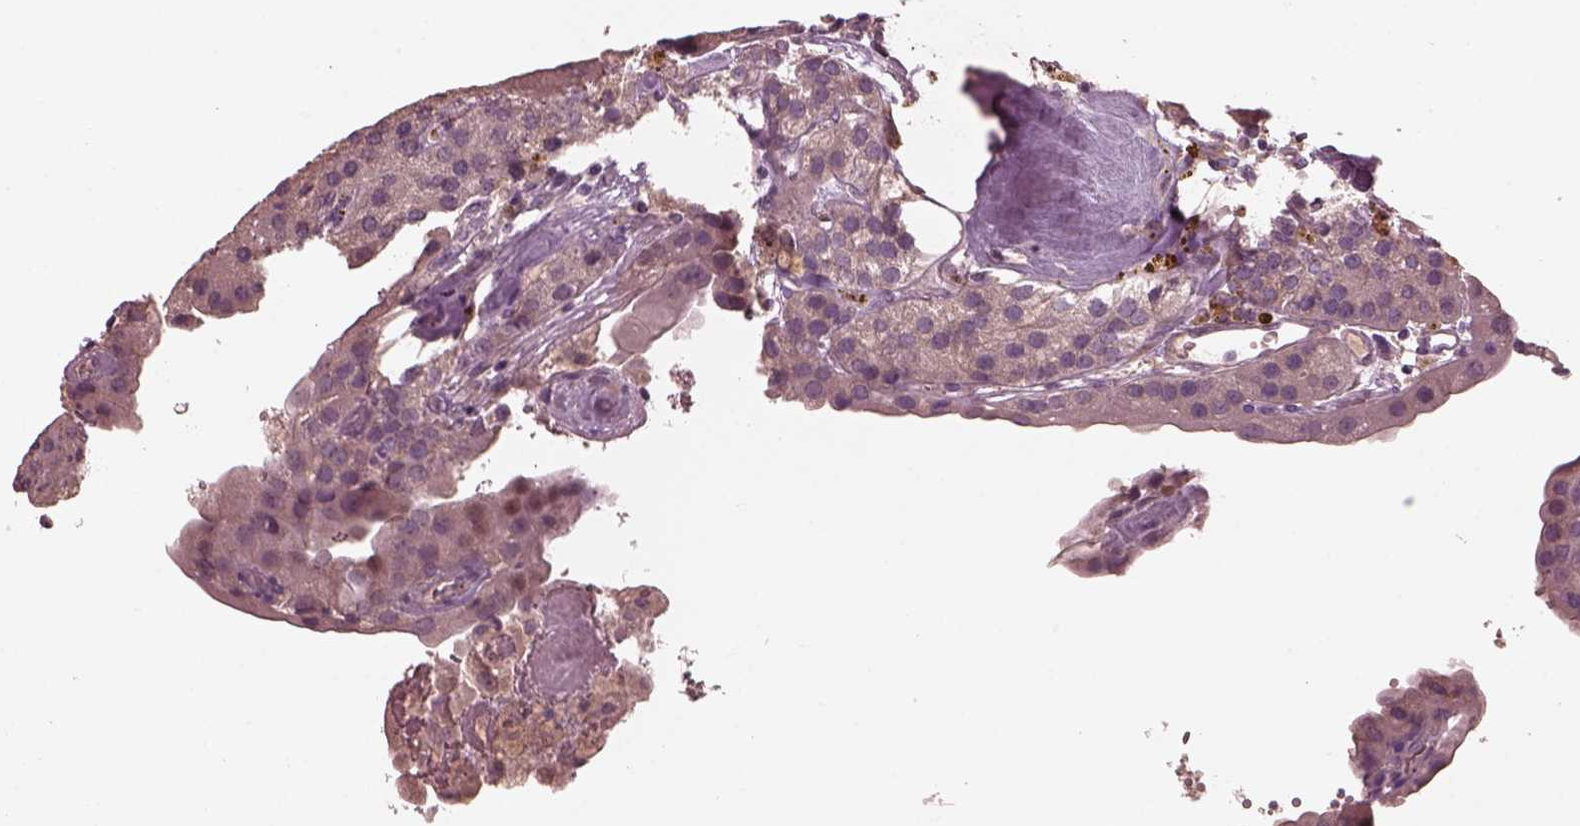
{"staining": {"intensity": "negative", "quantity": "none", "location": "none"}, "tissue": "parathyroid gland", "cell_type": "Glandular cells", "image_type": "normal", "snomed": [{"axis": "morphology", "description": "Normal tissue, NOS"}, {"axis": "morphology", "description": "Adenoma, NOS"}, {"axis": "topography", "description": "Parathyroid gland"}], "caption": "A high-resolution photomicrograph shows immunohistochemistry (IHC) staining of normal parathyroid gland, which demonstrates no significant staining in glandular cells. Nuclei are stained in blue.", "gene": "VWA5B1", "patient": {"sex": "female", "age": 86}}